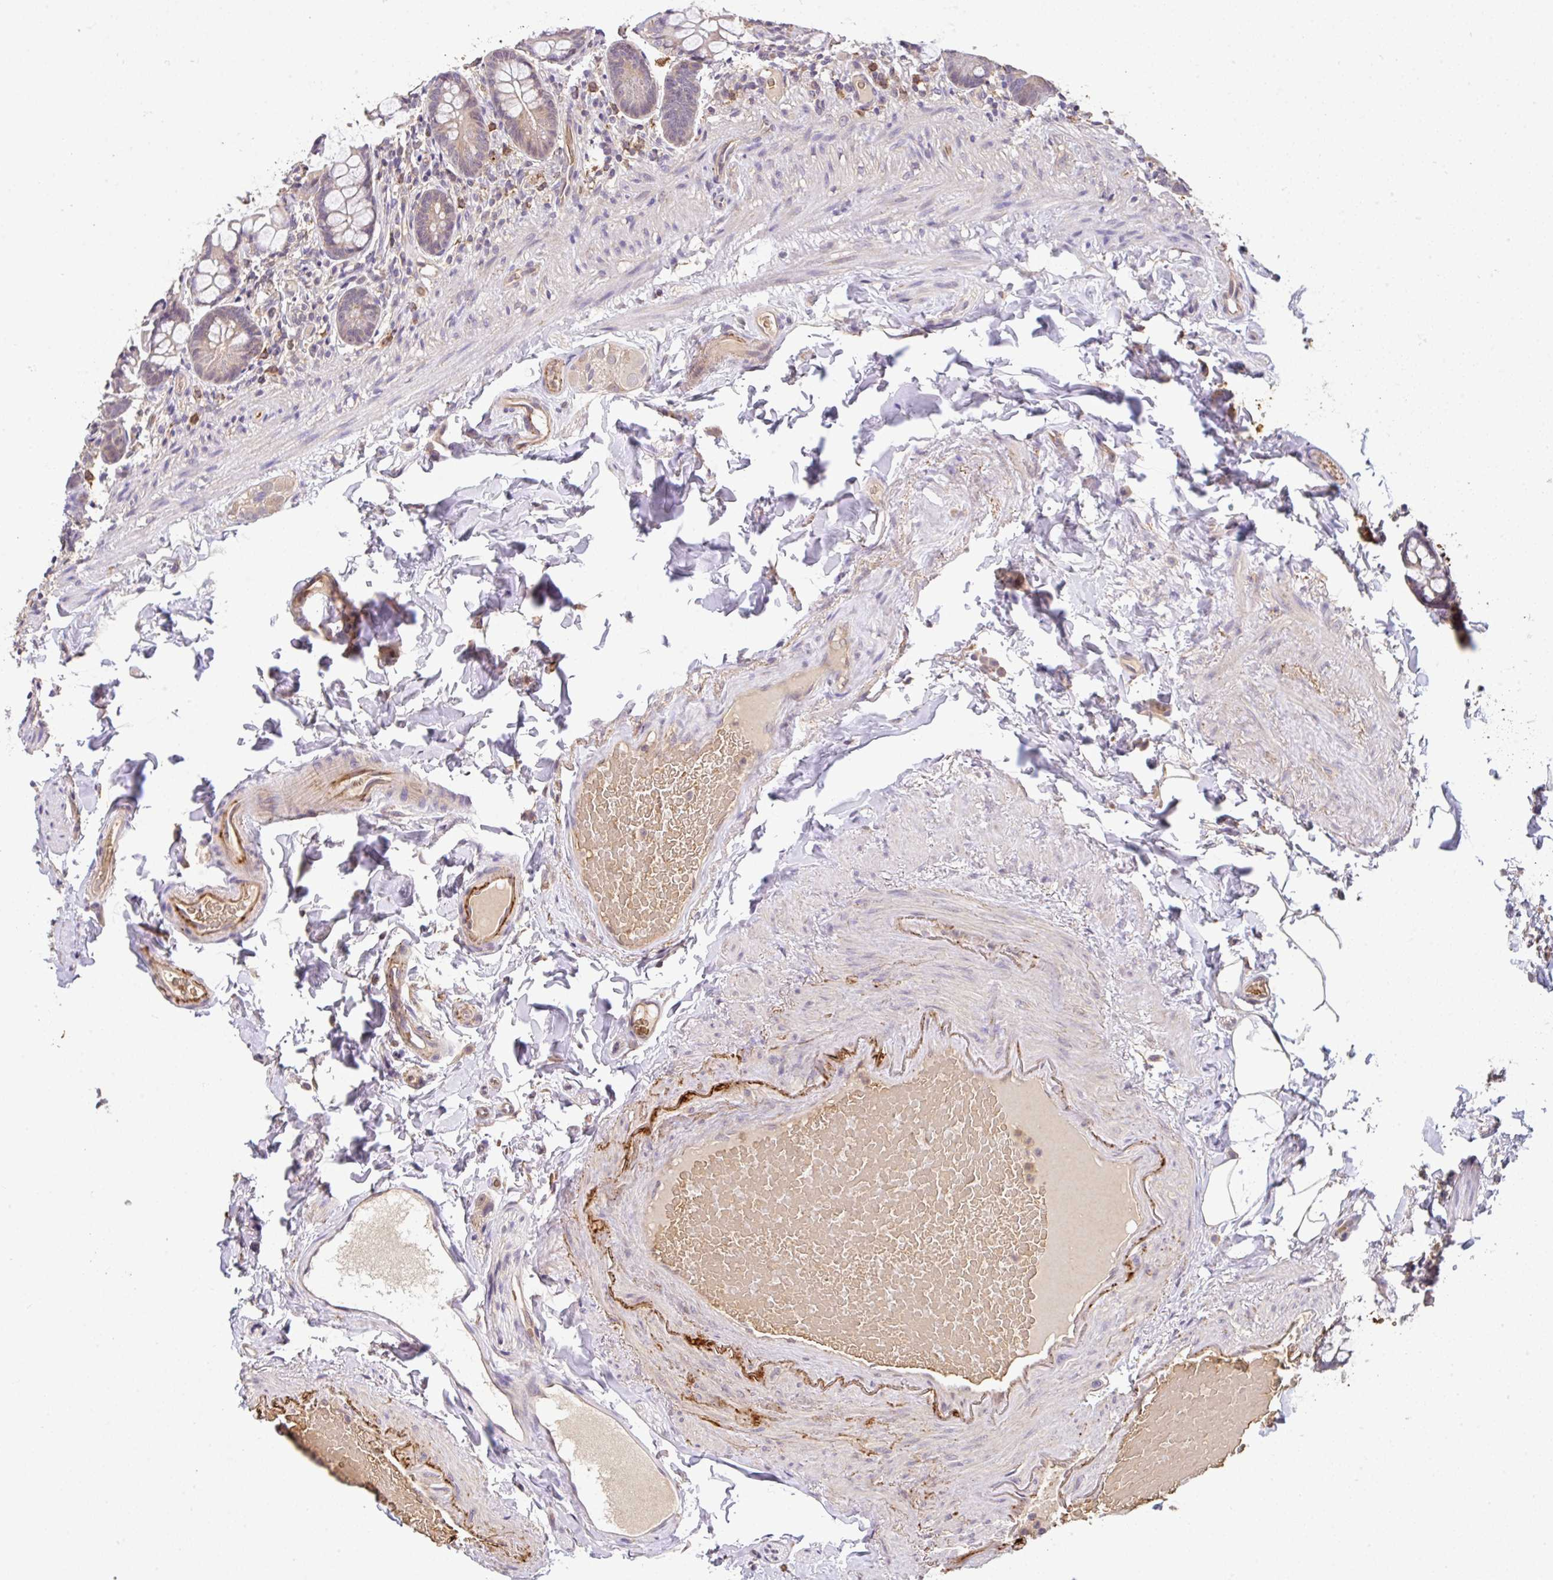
{"staining": {"intensity": "moderate", "quantity": "25%-75%", "location": "cytoplasmic/membranous"}, "tissue": "small intestine", "cell_type": "Glandular cells", "image_type": "normal", "snomed": [{"axis": "morphology", "description": "Normal tissue, NOS"}, {"axis": "topography", "description": "Small intestine"}], "caption": "IHC (DAB) staining of benign human small intestine reveals moderate cytoplasmic/membranous protein expression in about 25%-75% of glandular cells.", "gene": "C1QTNF9B", "patient": {"sex": "male", "age": 70}}